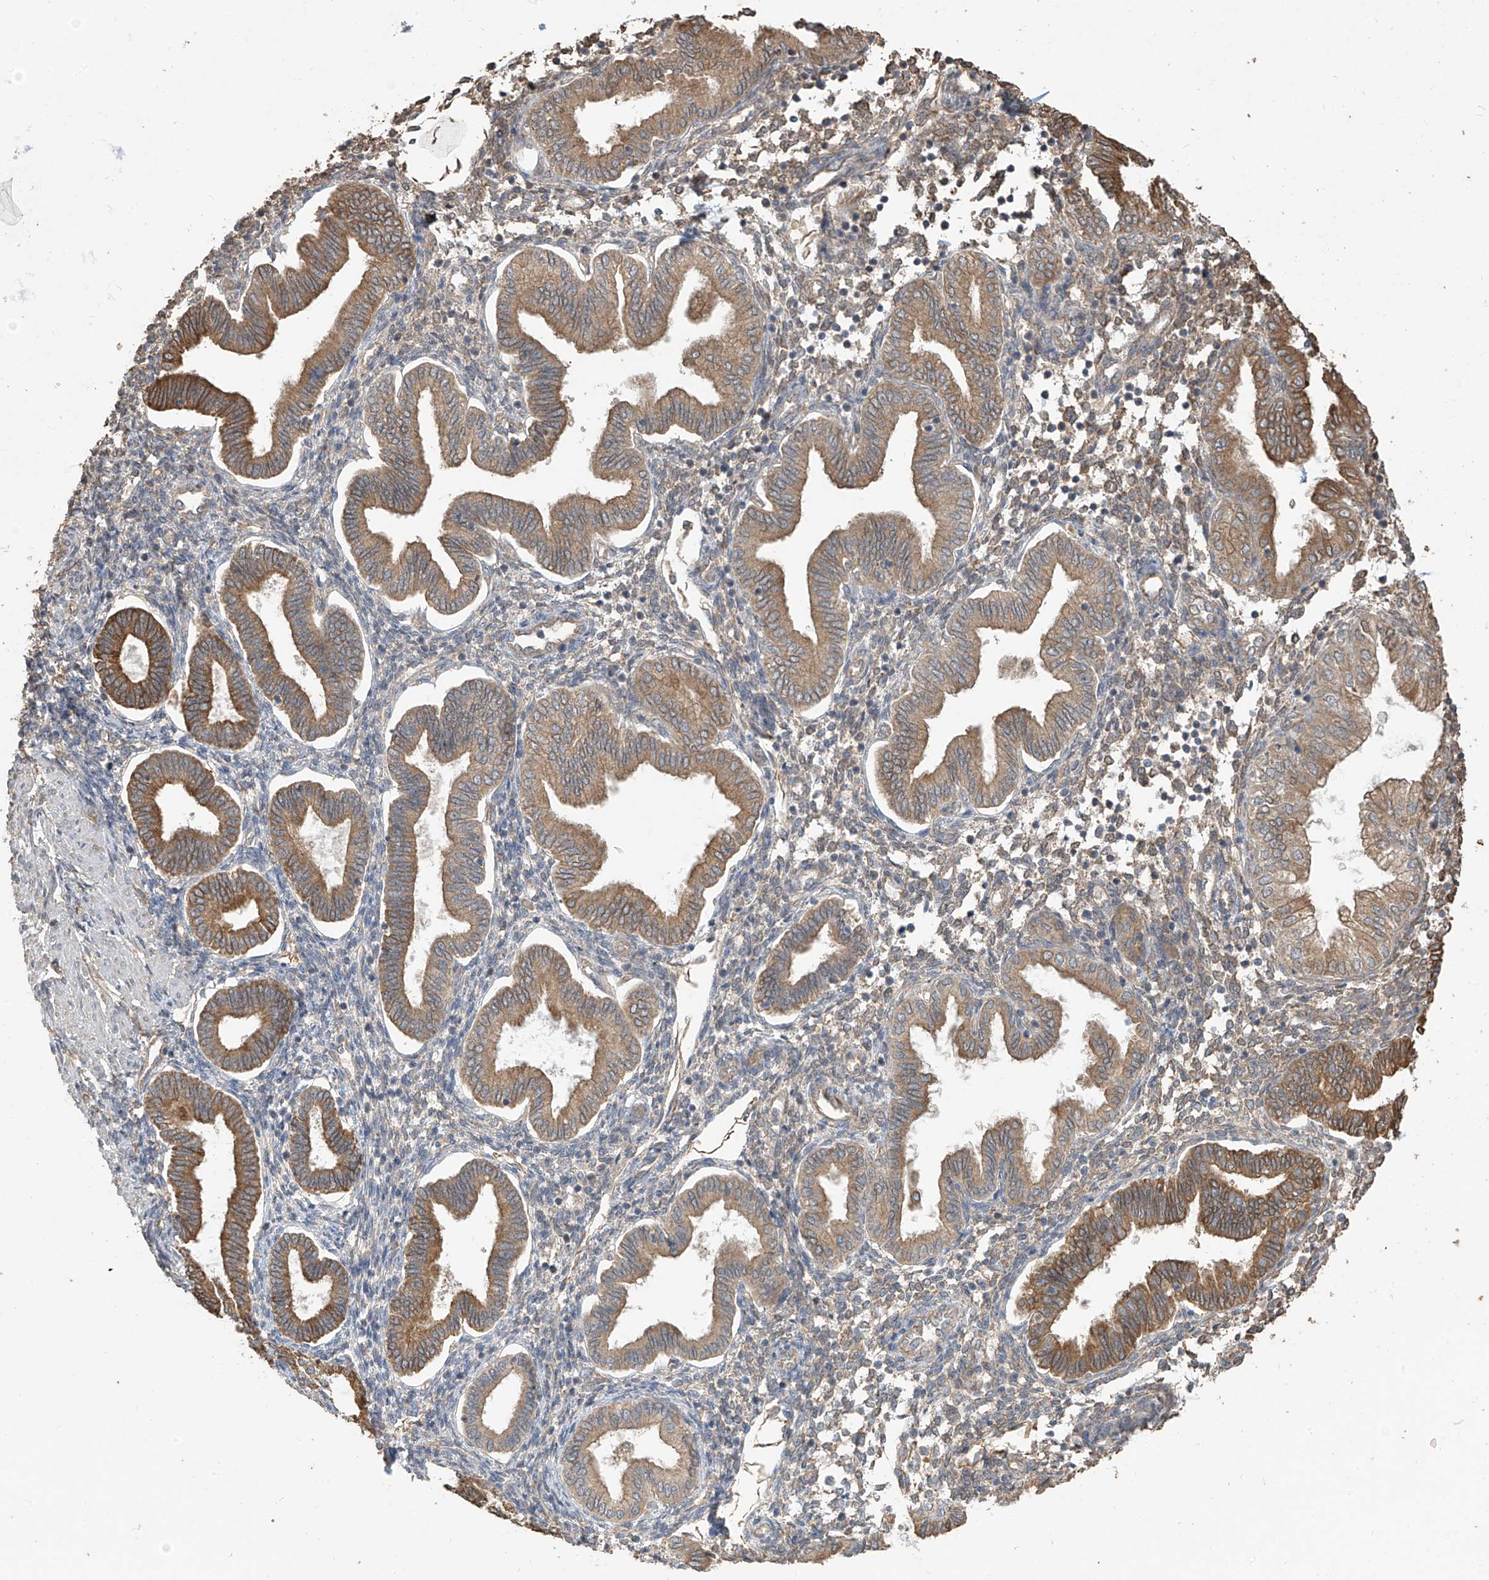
{"staining": {"intensity": "moderate", "quantity": "<25%", "location": "cytoplasmic/membranous"}, "tissue": "endometrium", "cell_type": "Cells in endometrial stroma", "image_type": "normal", "snomed": [{"axis": "morphology", "description": "Normal tissue, NOS"}, {"axis": "topography", "description": "Endometrium"}], "caption": "IHC image of normal endometrium: human endometrium stained using IHC displays low levels of moderate protein expression localized specifically in the cytoplasmic/membranous of cells in endometrial stroma, appearing as a cytoplasmic/membranous brown color.", "gene": "AGBL5", "patient": {"sex": "female", "age": 53}}